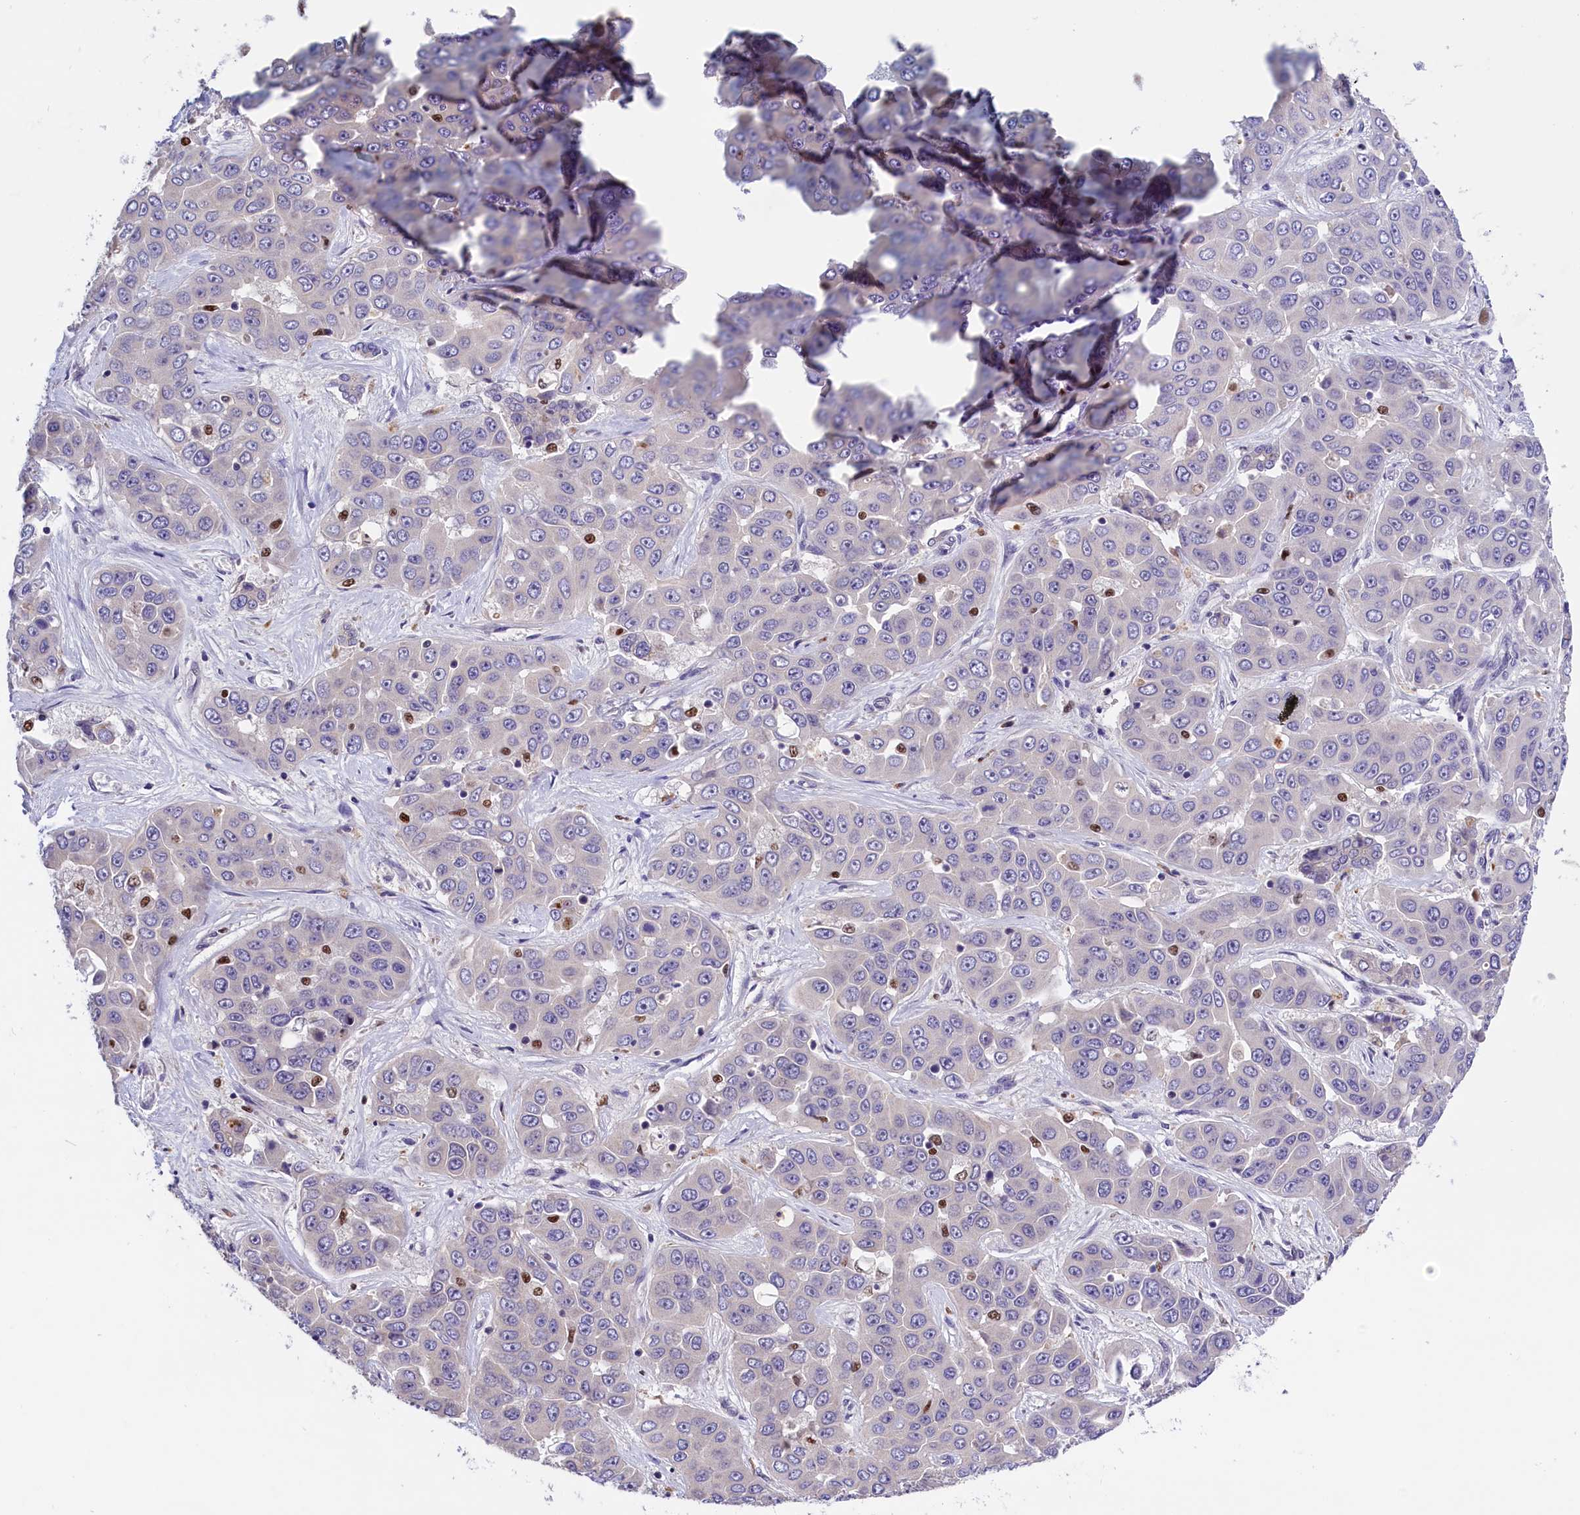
{"staining": {"intensity": "negative", "quantity": "none", "location": "none"}, "tissue": "liver cancer", "cell_type": "Tumor cells", "image_type": "cancer", "snomed": [{"axis": "morphology", "description": "Cholangiocarcinoma"}, {"axis": "topography", "description": "Liver"}], "caption": "Immunohistochemistry photomicrograph of cholangiocarcinoma (liver) stained for a protein (brown), which displays no staining in tumor cells.", "gene": "BTBD9", "patient": {"sex": "female", "age": 52}}